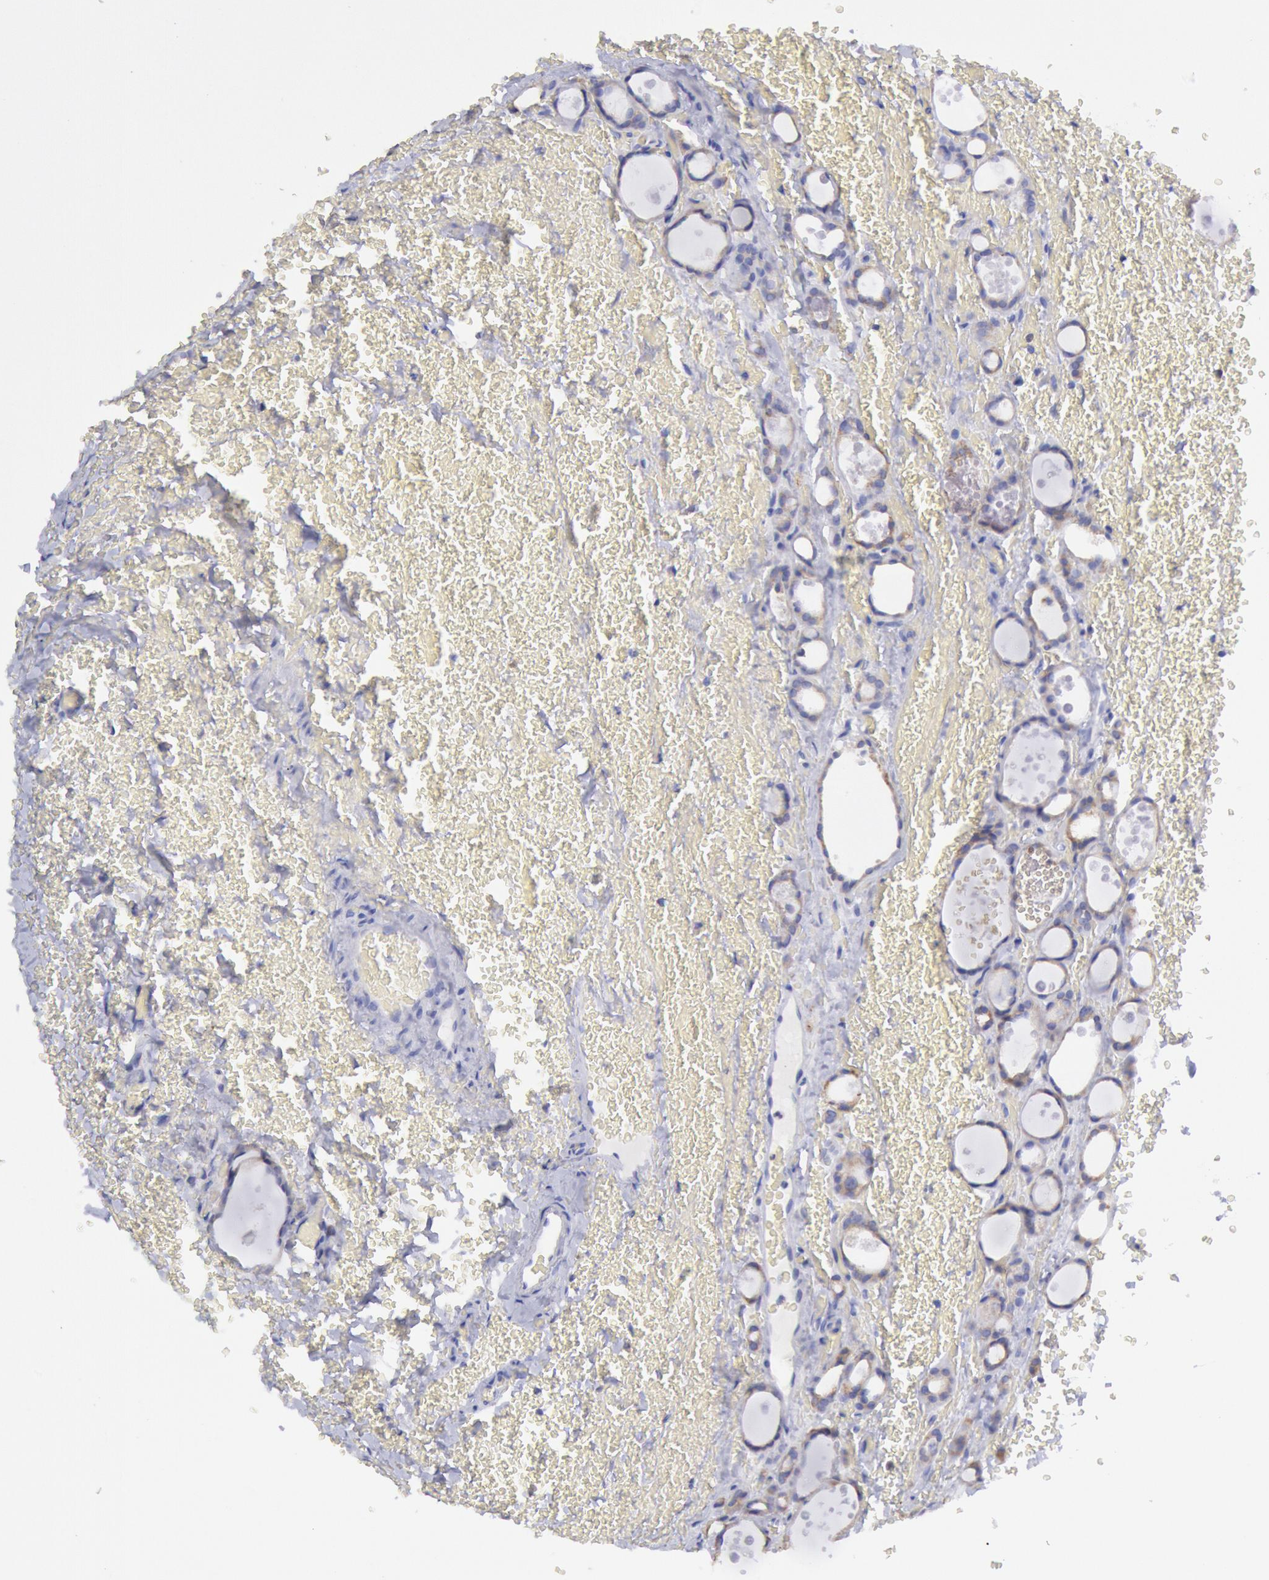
{"staining": {"intensity": "negative", "quantity": "none", "location": "none"}, "tissue": "thyroid cancer", "cell_type": "Tumor cells", "image_type": "cancer", "snomed": [{"axis": "morphology", "description": "Follicular adenoma carcinoma, NOS"}, {"axis": "topography", "description": "Thyroid gland"}], "caption": "IHC image of human thyroid cancer stained for a protein (brown), which shows no staining in tumor cells. (DAB immunohistochemistry (IHC) with hematoxylin counter stain).", "gene": "MYH7", "patient": {"sex": "female", "age": 71}}